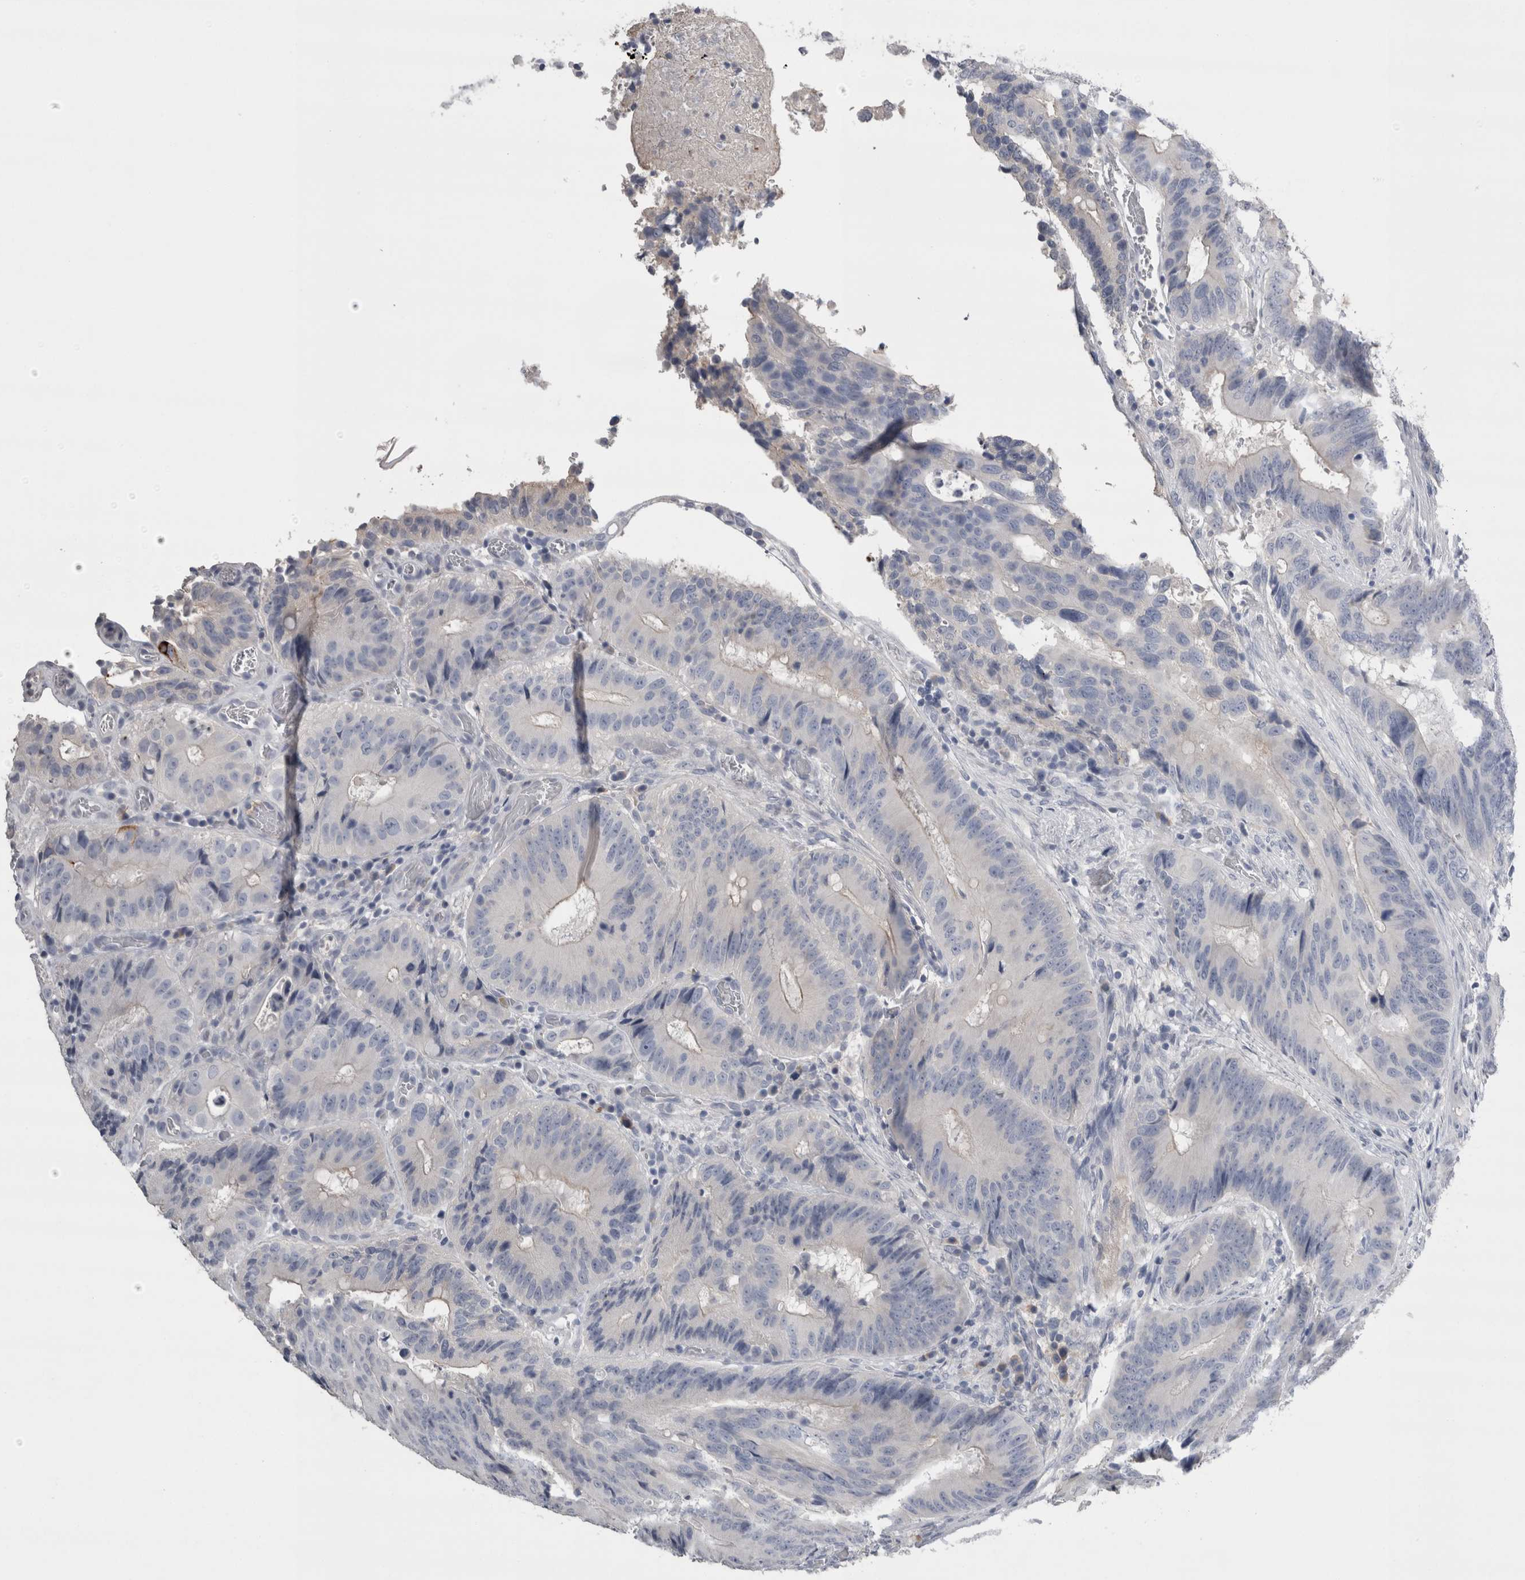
{"staining": {"intensity": "moderate", "quantity": "<25%", "location": "cytoplasmic/membranous"}, "tissue": "colorectal cancer", "cell_type": "Tumor cells", "image_type": "cancer", "snomed": [{"axis": "morphology", "description": "Adenocarcinoma, NOS"}, {"axis": "topography", "description": "Colon"}], "caption": "Tumor cells display moderate cytoplasmic/membranous positivity in approximately <25% of cells in colorectal adenocarcinoma.", "gene": "REG1A", "patient": {"sex": "male", "age": 83}}